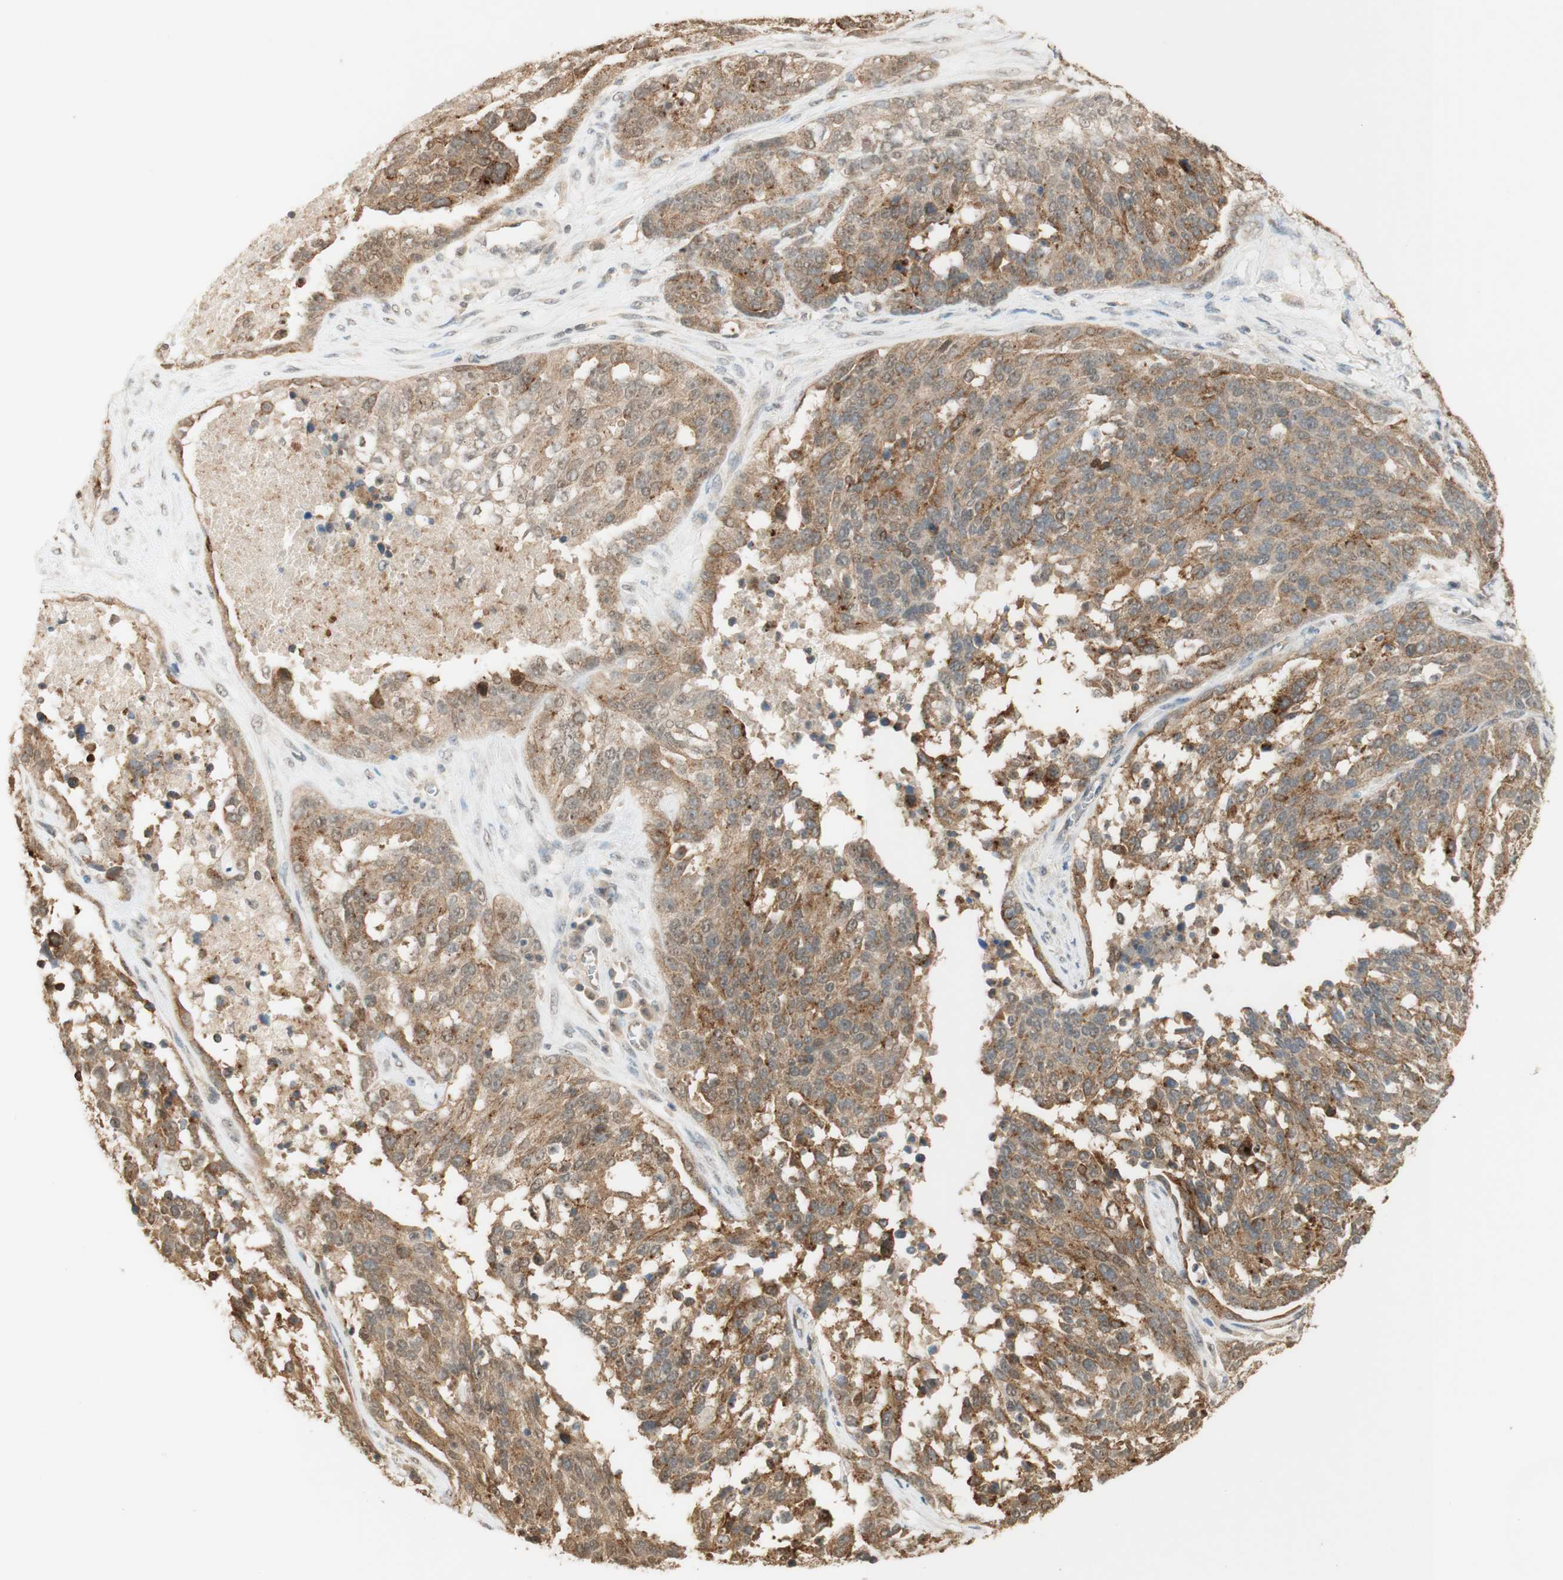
{"staining": {"intensity": "moderate", "quantity": ">75%", "location": "cytoplasmic/membranous"}, "tissue": "ovarian cancer", "cell_type": "Tumor cells", "image_type": "cancer", "snomed": [{"axis": "morphology", "description": "Cystadenocarcinoma, serous, NOS"}, {"axis": "topography", "description": "Ovary"}], "caption": "This histopathology image exhibits immunohistochemistry (IHC) staining of human serous cystadenocarcinoma (ovarian), with medium moderate cytoplasmic/membranous positivity in about >75% of tumor cells.", "gene": "SPINT2", "patient": {"sex": "female", "age": 44}}